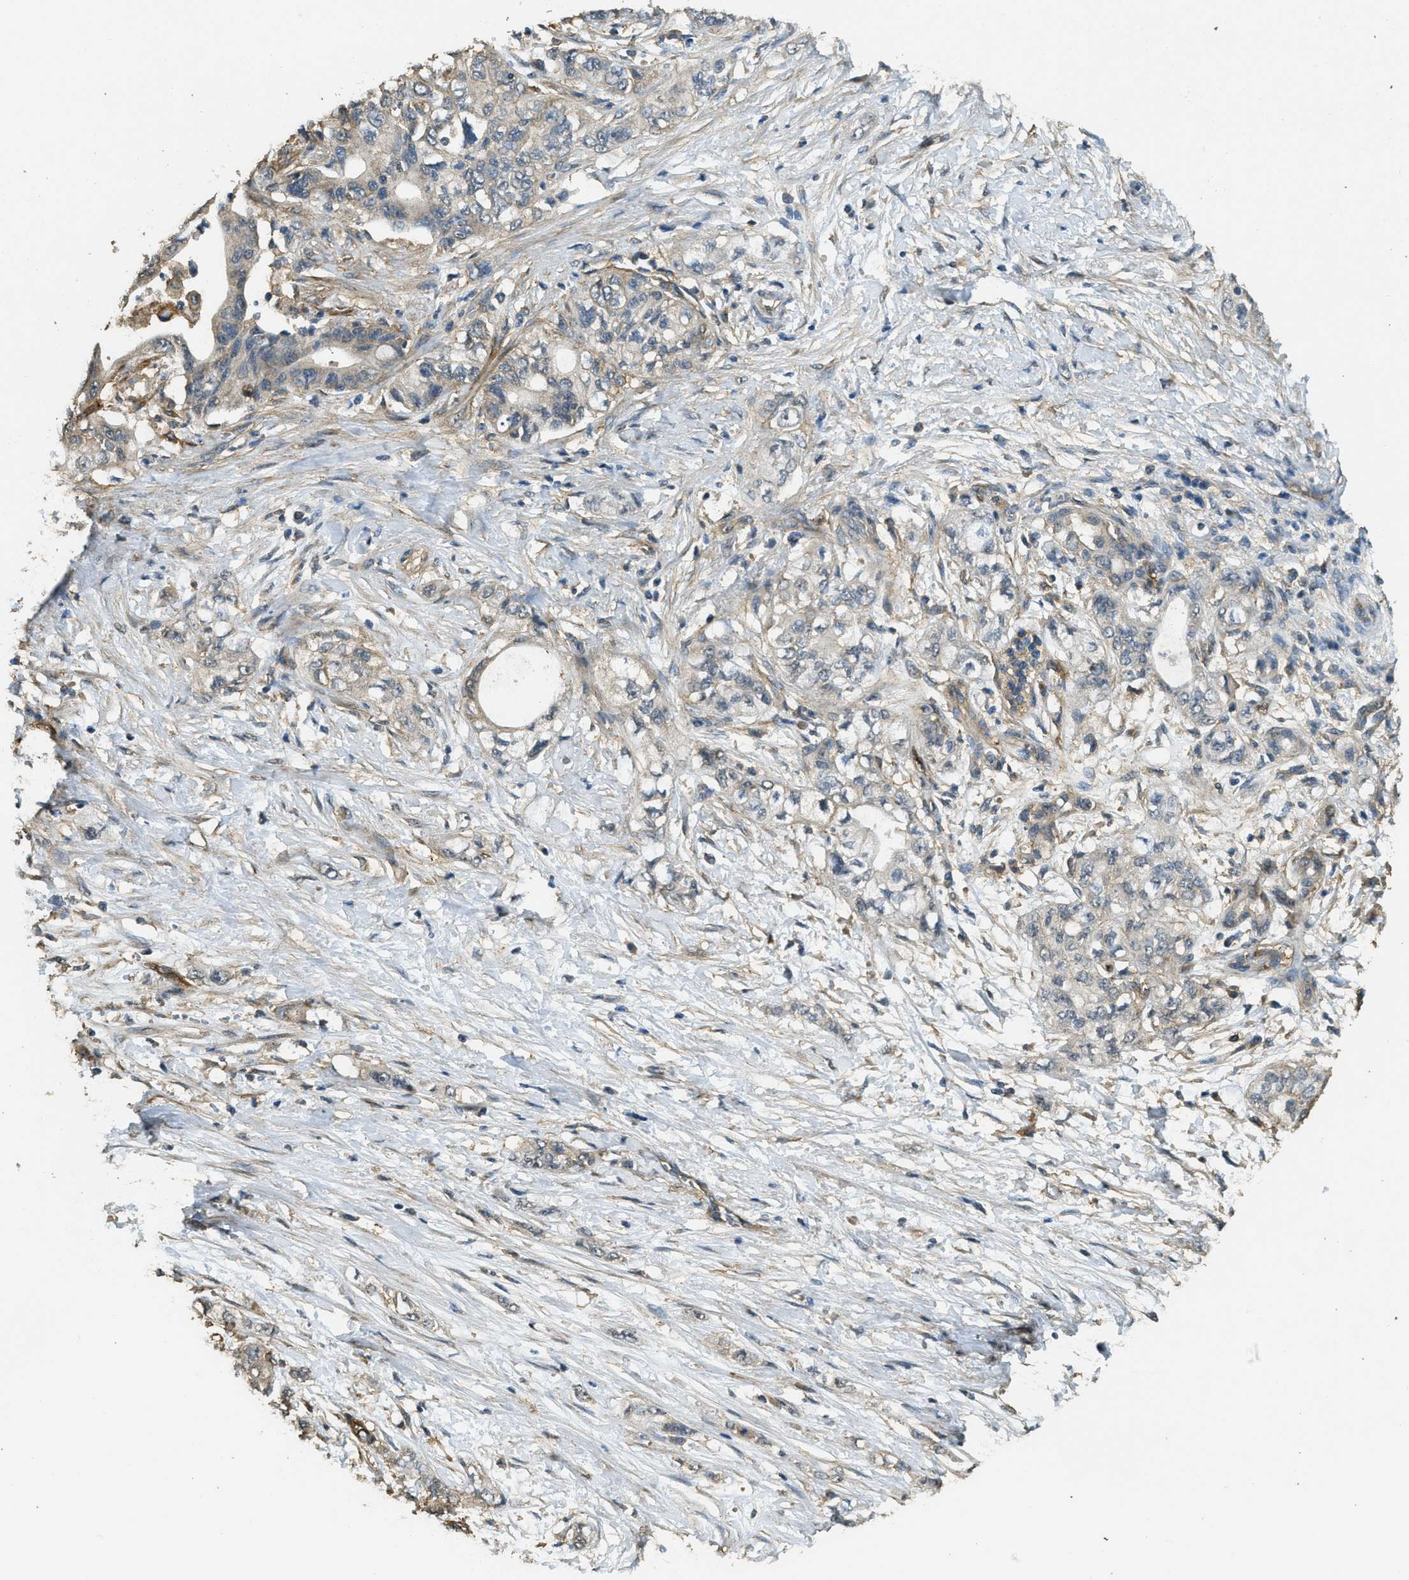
{"staining": {"intensity": "negative", "quantity": "none", "location": "none"}, "tissue": "pancreatic cancer", "cell_type": "Tumor cells", "image_type": "cancer", "snomed": [{"axis": "morphology", "description": "Adenocarcinoma, NOS"}, {"axis": "topography", "description": "Pancreas"}], "caption": "An image of adenocarcinoma (pancreatic) stained for a protein shows no brown staining in tumor cells. (DAB (3,3'-diaminobenzidine) immunohistochemistry (IHC), high magnification).", "gene": "CD276", "patient": {"sex": "male", "age": 70}}